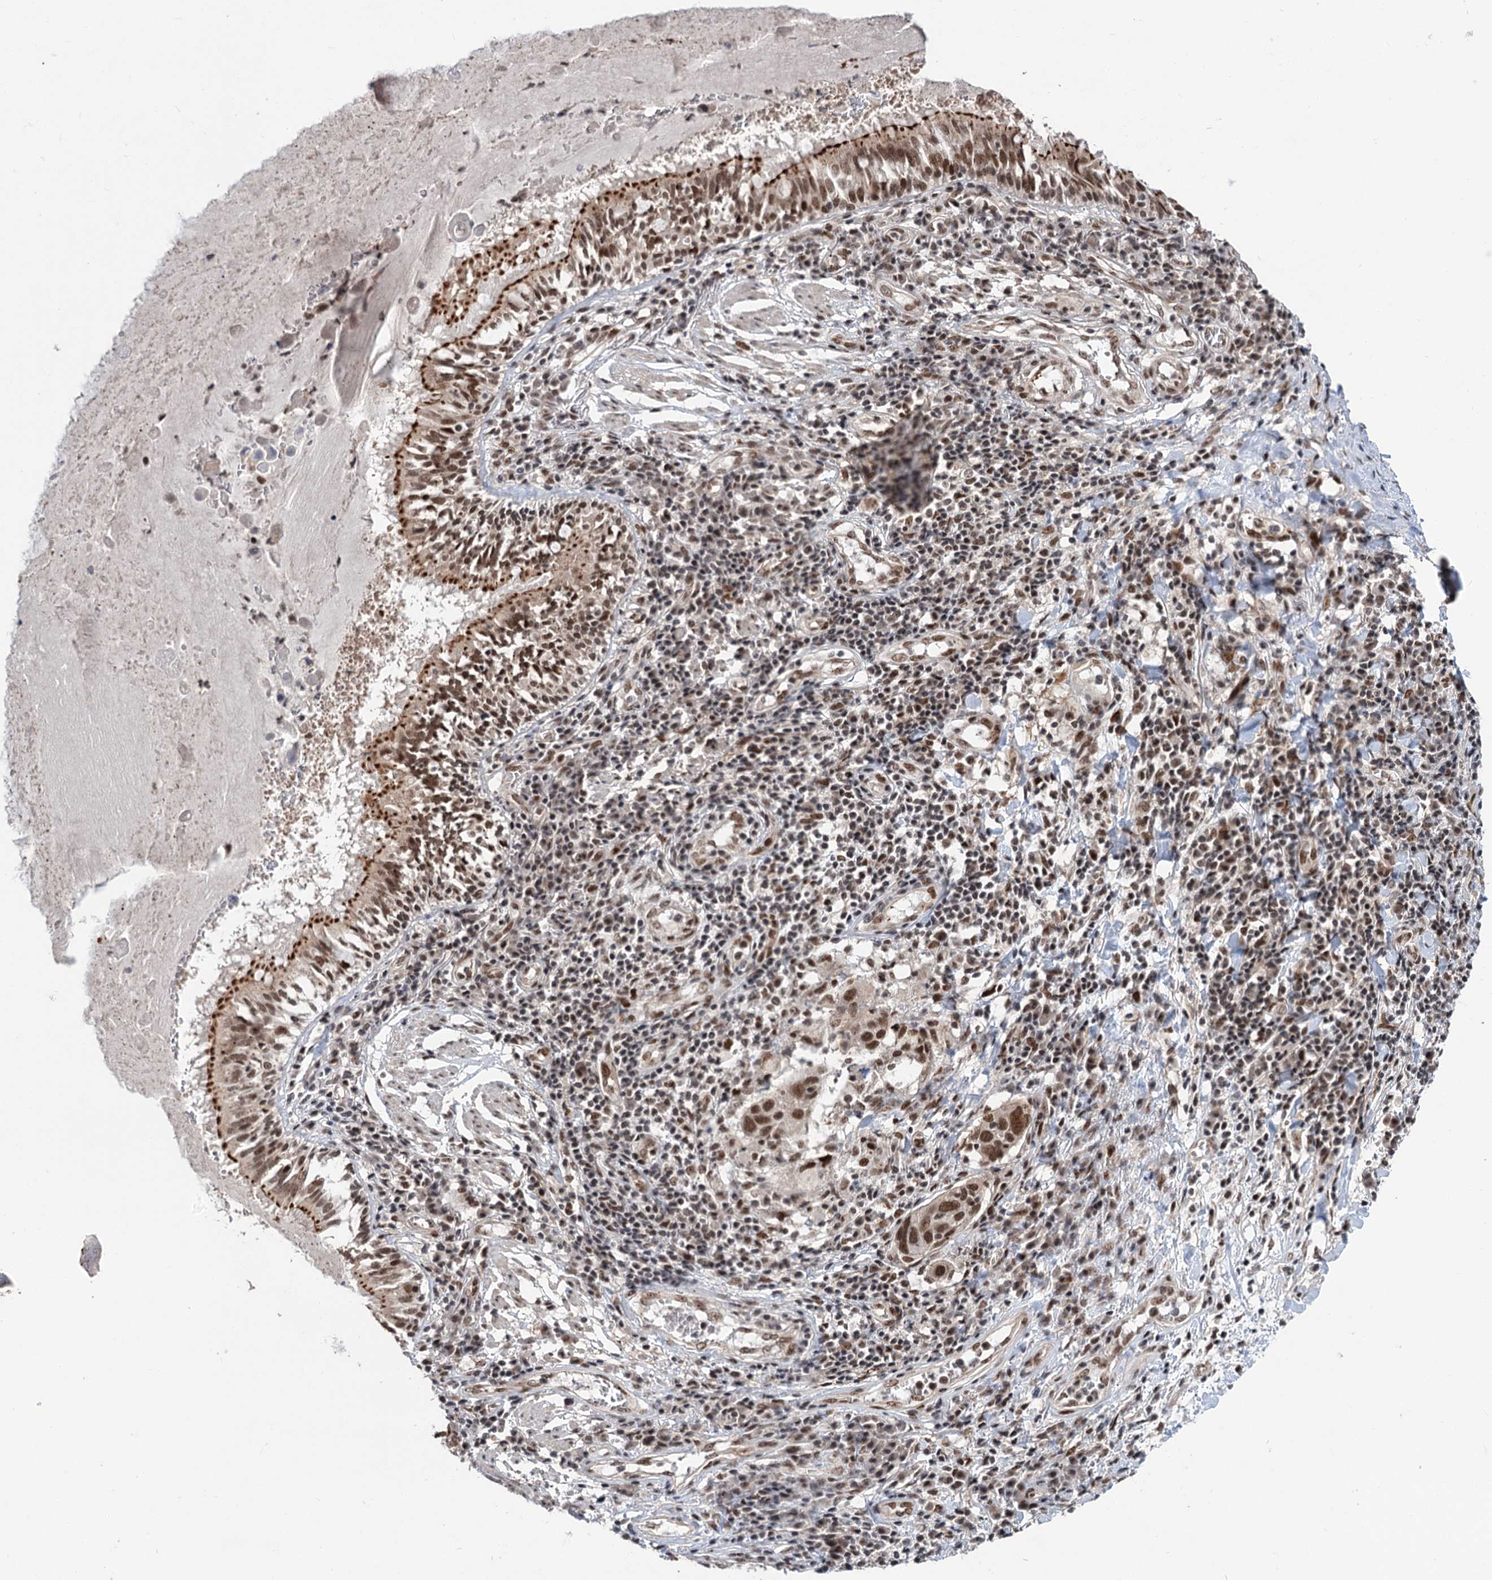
{"staining": {"intensity": "moderate", "quantity": ">75%", "location": "nuclear"}, "tissue": "lung cancer", "cell_type": "Tumor cells", "image_type": "cancer", "snomed": [{"axis": "morphology", "description": "Squamous cell carcinoma, NOS"}, {"axis": "topography", "description": "Lung"}], "caption": "The histopathology image reveals a brown stain indicating the presence of a protein in the nuclear of tumor cells in squamous cell carcinoma (lung). Nuclei are stained in blue.", "gene": "MAML1", "patient": {"sex": "male", "age": 65}}